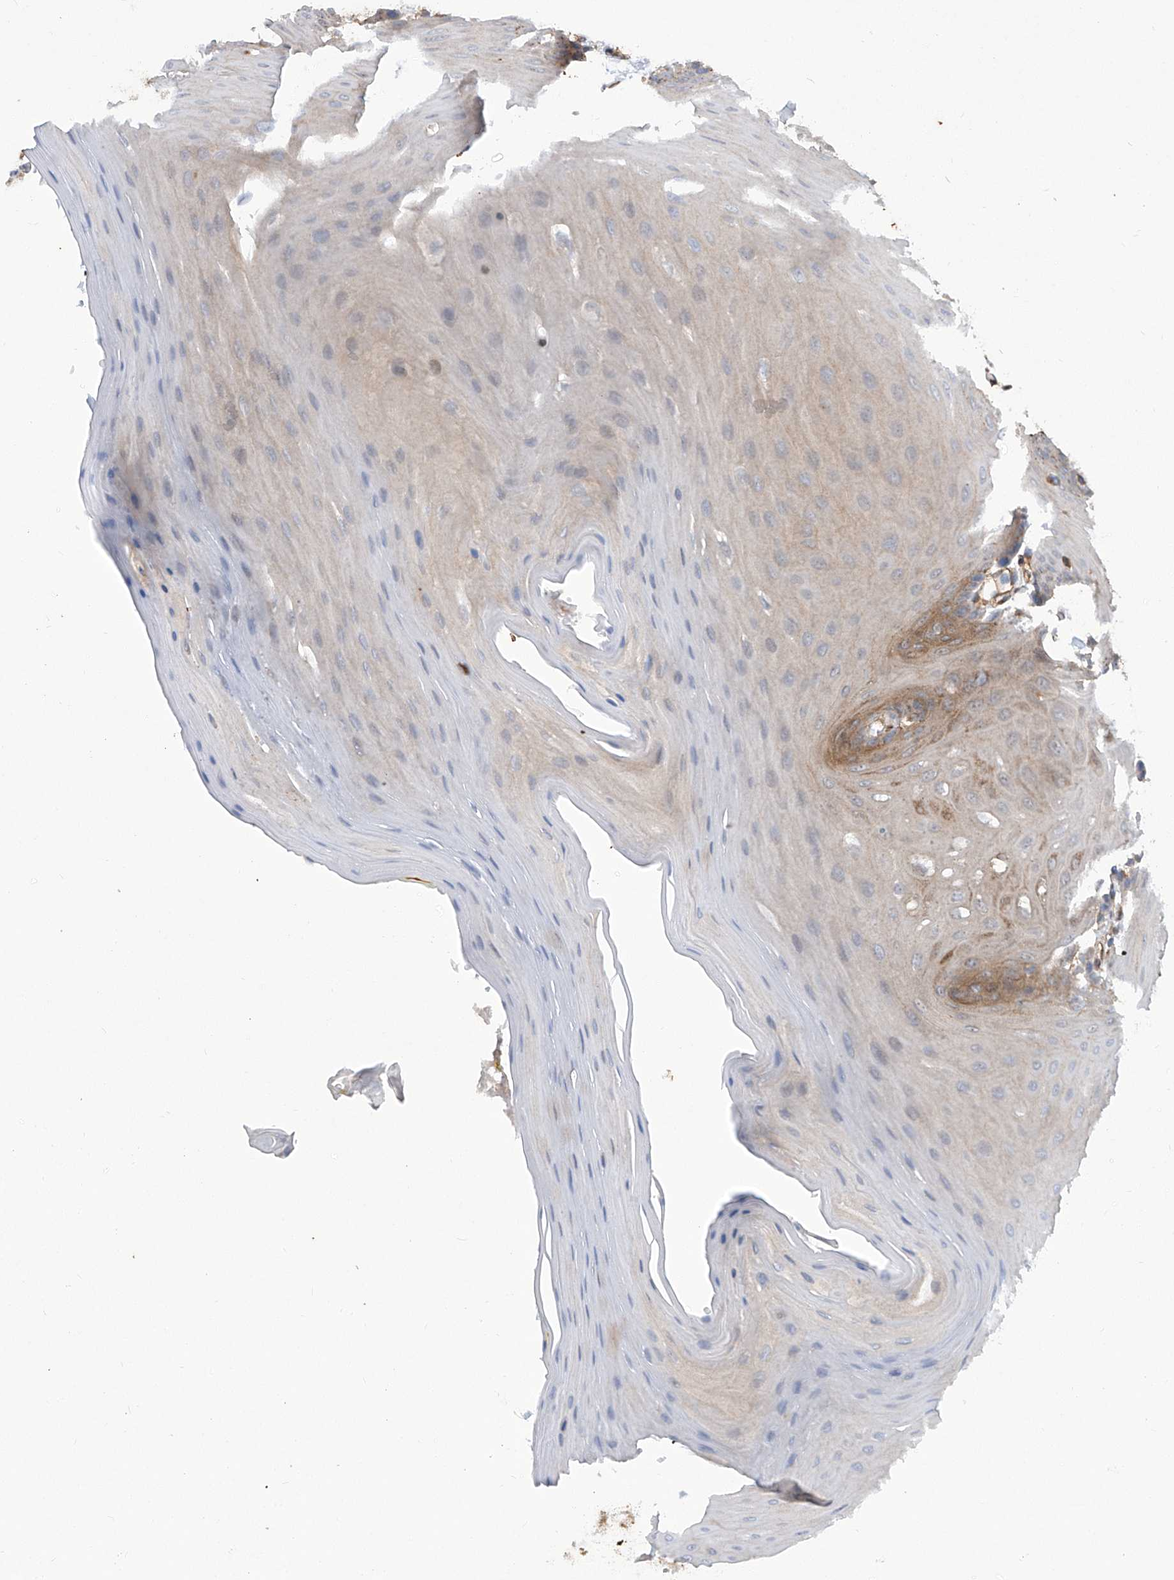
{"staining": {"intensity": "moderate", "quantity": "25%-75%", "location": "cytoplasmic/membranous"}, "tissue": "oral mucosa", "cell_type": "Squamous epithelial cells", "image_type": "normal", "snomed": [{"axis": "morphology", "description": "Normal tissue, NOS"}, {"axis": "morphology", "description": "Squamous cell carcinoma, NOS"}, {"axis": "topography", "description": "Skeletal muscle"}, {"axis": "topography", "description": "Oral tissue"}, {"axis": "topography", "description": "Salivary gland"}, {"axis": "topography", "description": "Head-Neck"}], "caption": "Immunohistochemical staining of benign oral mucosa demonstrates 25%-75% levels of moderate cytoplasmic/membranous protein staining in about 25%-75% of squamous epithelial cells.", "gene": "ZNF490", "patient": {"sex": "male", "age": 54}}